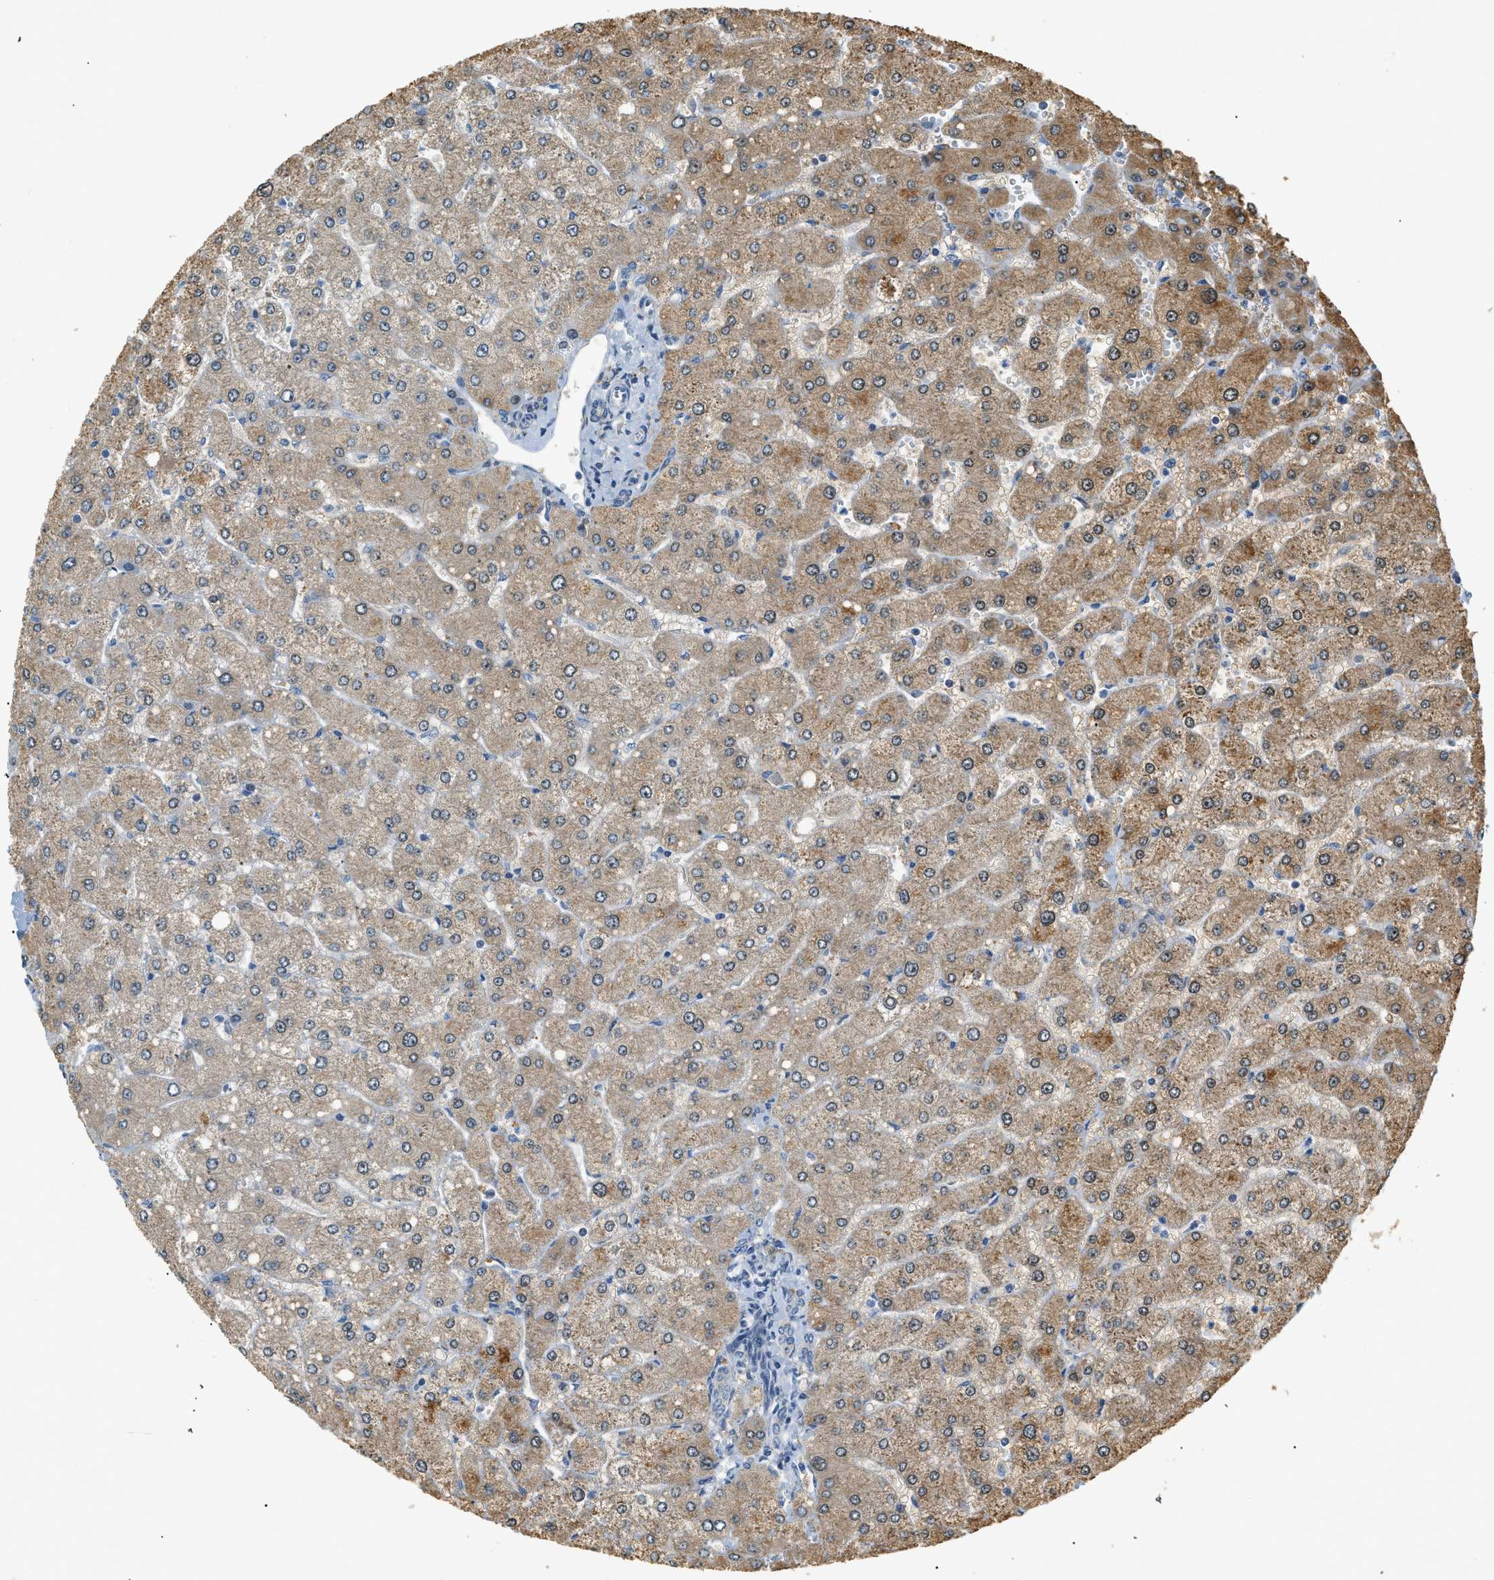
{"staining": {"intensity": "negative", "quantity": "none", "location": "none"}, "tissue": "liver", "cell_type": "Cholangiocytes", "image_type": "normal", "snomed": [{"axis": "morphology", "description": "Normal tissue, NOS"}, {"axis": "topography", "description": "Liver"}], "caption": "Cholangiocytes show no significant positivity in benign liver. Brightfield microscopy of immunohistochemistry stained with DAB (brown) and hematoxylin (blue), captured at high magnification.", "gene": "PIGG", "patient": {"sex": "male", "age": 55}}